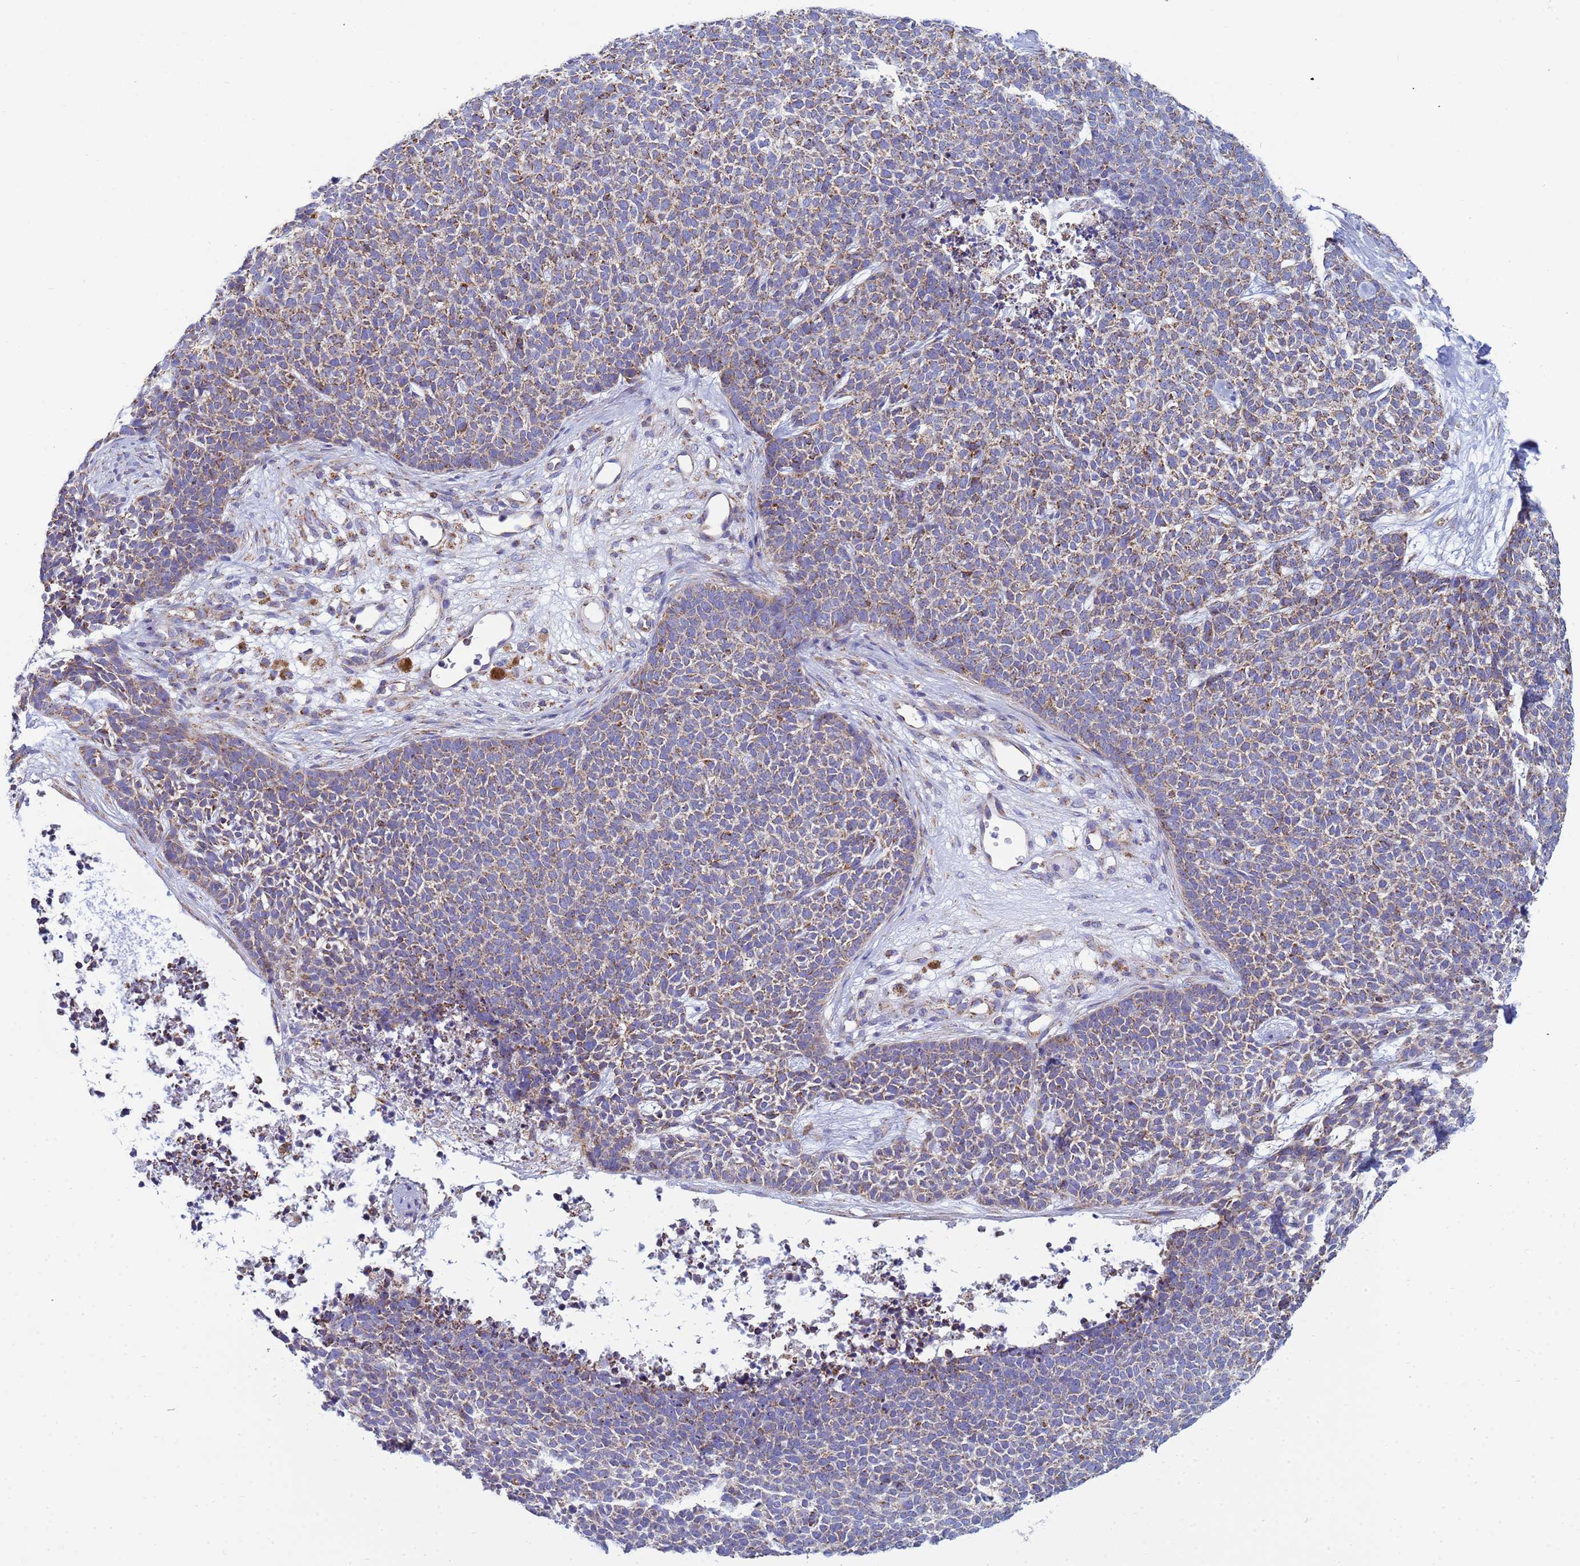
{"staining": {"intensity": "moderate", "quantity": "25%-75%", "location": "cytoplasmic/membranous"}, "tissue": "skin cancer", "cell_type": "Tumor cells", "image_type": "cancer", "snomed": [{"axis": "morphology", "description": "Basal cell carcinoma"}, {"axis": "topography", "description": "Skin"}], "caption": "Skin cancer stained with a protein marker demonstrates moderate staining in tumor cells.", "gene": "COQ4", "patient": {"sex": "female", "age": 84}}